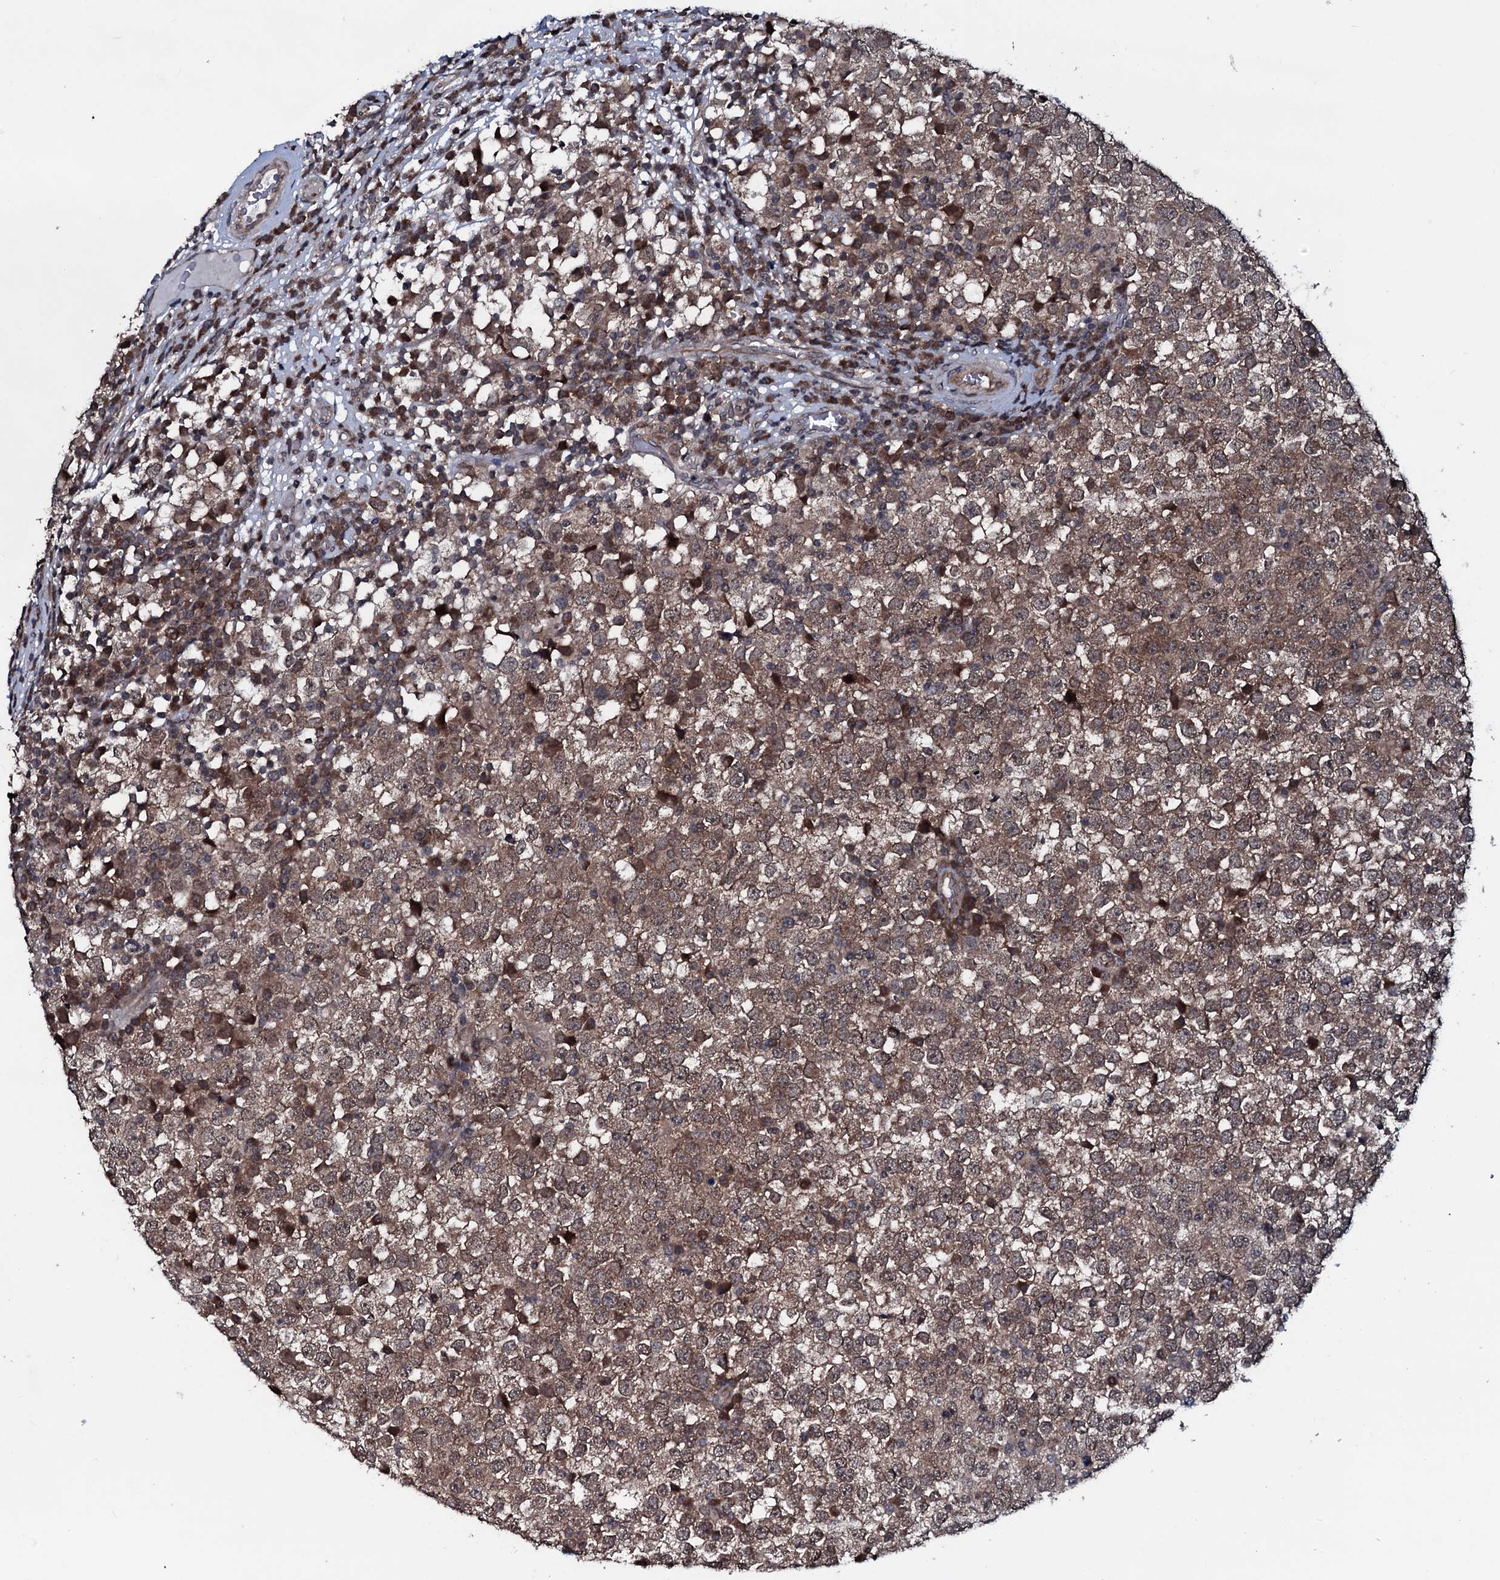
{"staining": {"intensity": "moderate", "quantity": "25%-75%", "location": "cytoplasmic/membranous"}, "tissue": "testis cancer", "cell_type": "Tumor cells", "image_type": "cancer", "snomed": [{"axis": "morphology", "description": "Seminoma, NOS"}, {"axis": "topography", "description": "Testis"}], "caption": "Testis cancer stained with DAB (3,3'-diaminobenzidine) IHC exhibits medium levels of moderate cytoplasmic/membranous positivity in approximately 25%-75% of tumor cells.", "gene": "OGFOD2", "patient": {"sex": "male", "age": 65}}